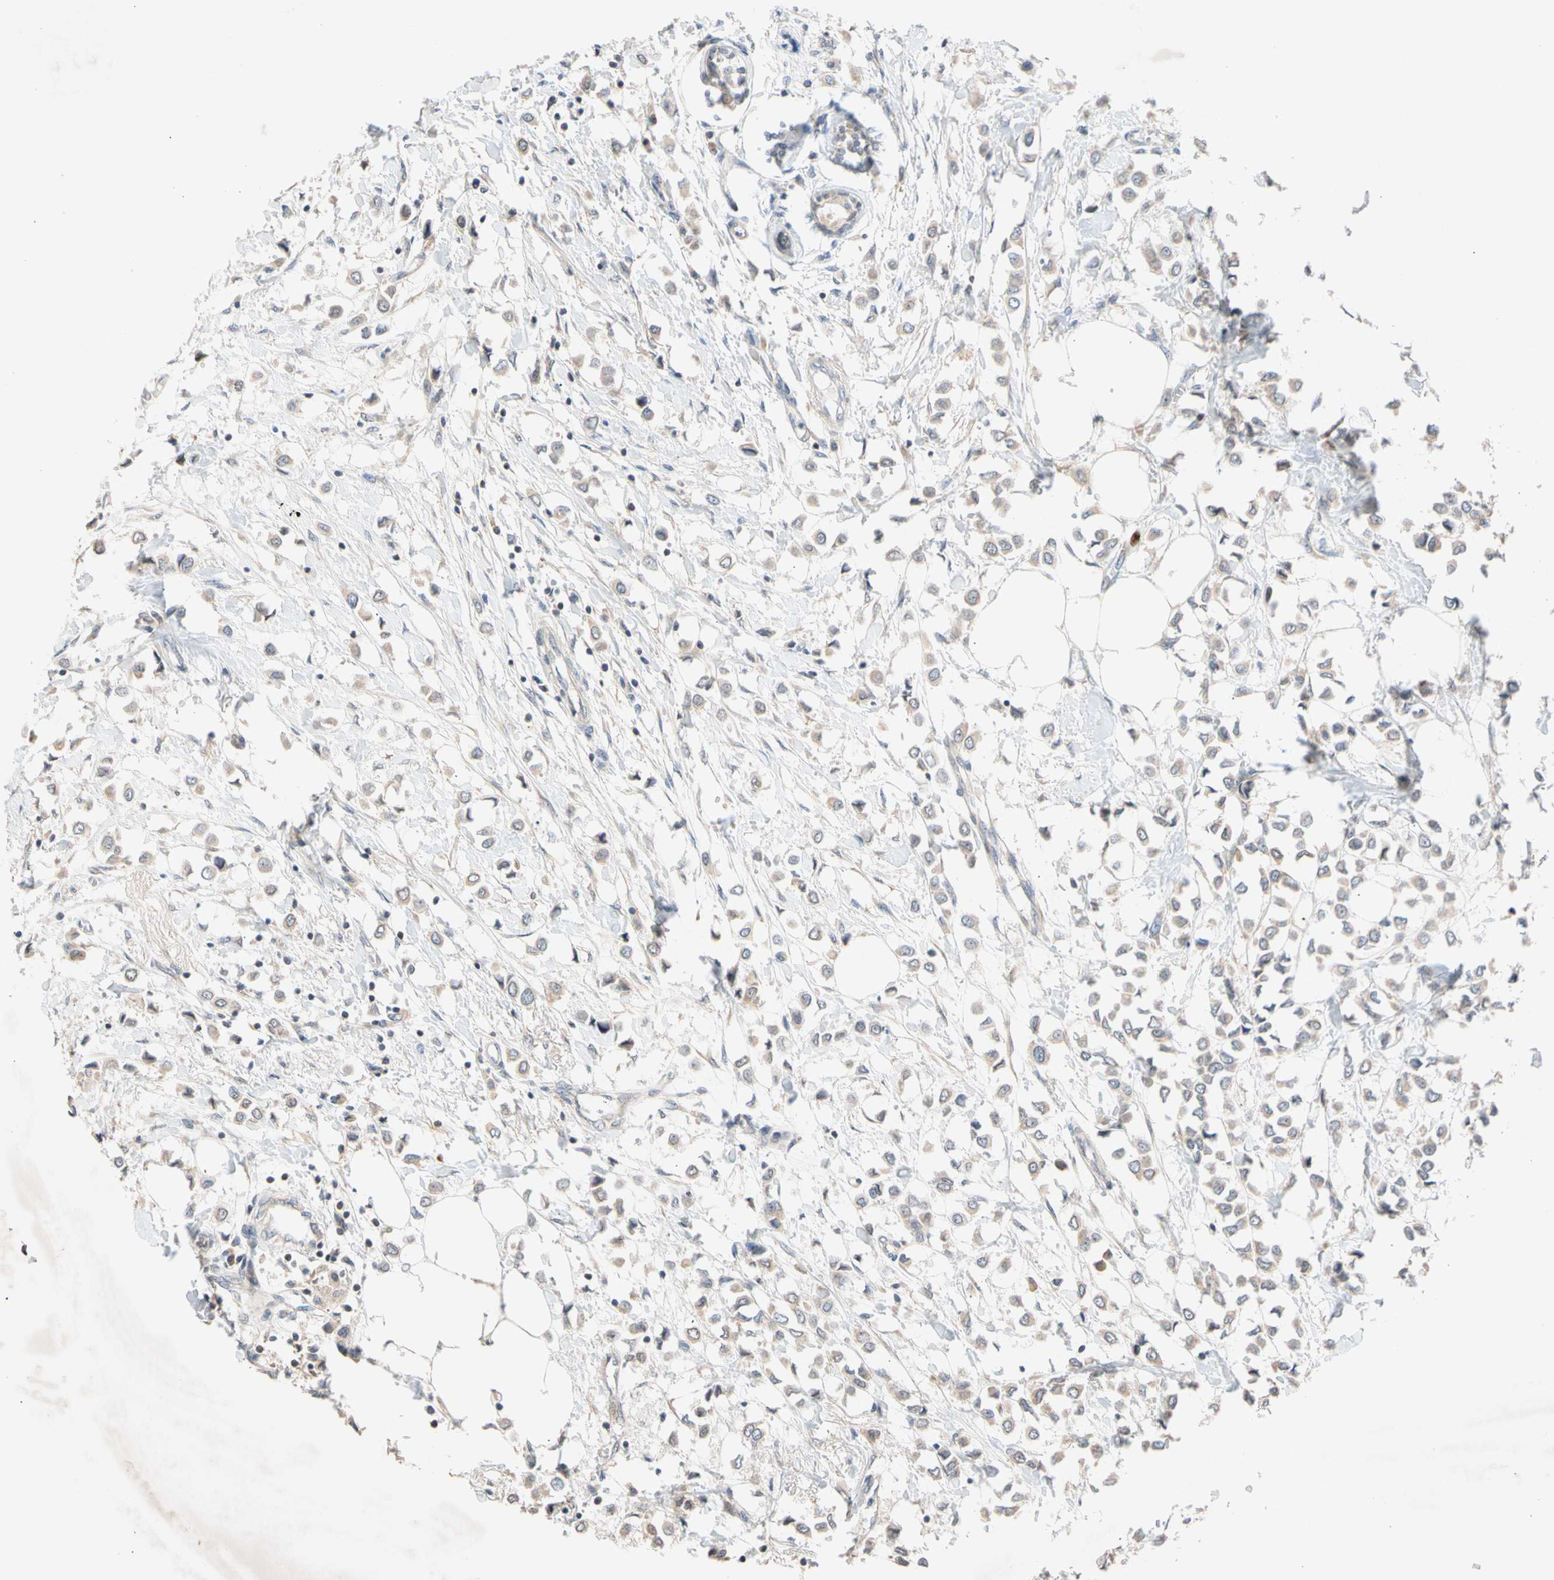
{"staining": {"intensity": "weak", "quantity": ">75%", "location": "cytoplasmic/membranous"}, "tissue": "breast cancer", "cell_type": "Tumor cells", "image_type": "cancer", "snomed": [{"axis": "morphology", "description": "Lobular carcinoma"}, {"axis": "topography", "description": "Breast"}], "caption": "Weak cytoplasmic/membranous expression is present in approximately >75% of tumor cells in lobular carcinoma (breast).", "gene": "CNST", "patient": {"sex": "female", "age": 51}}